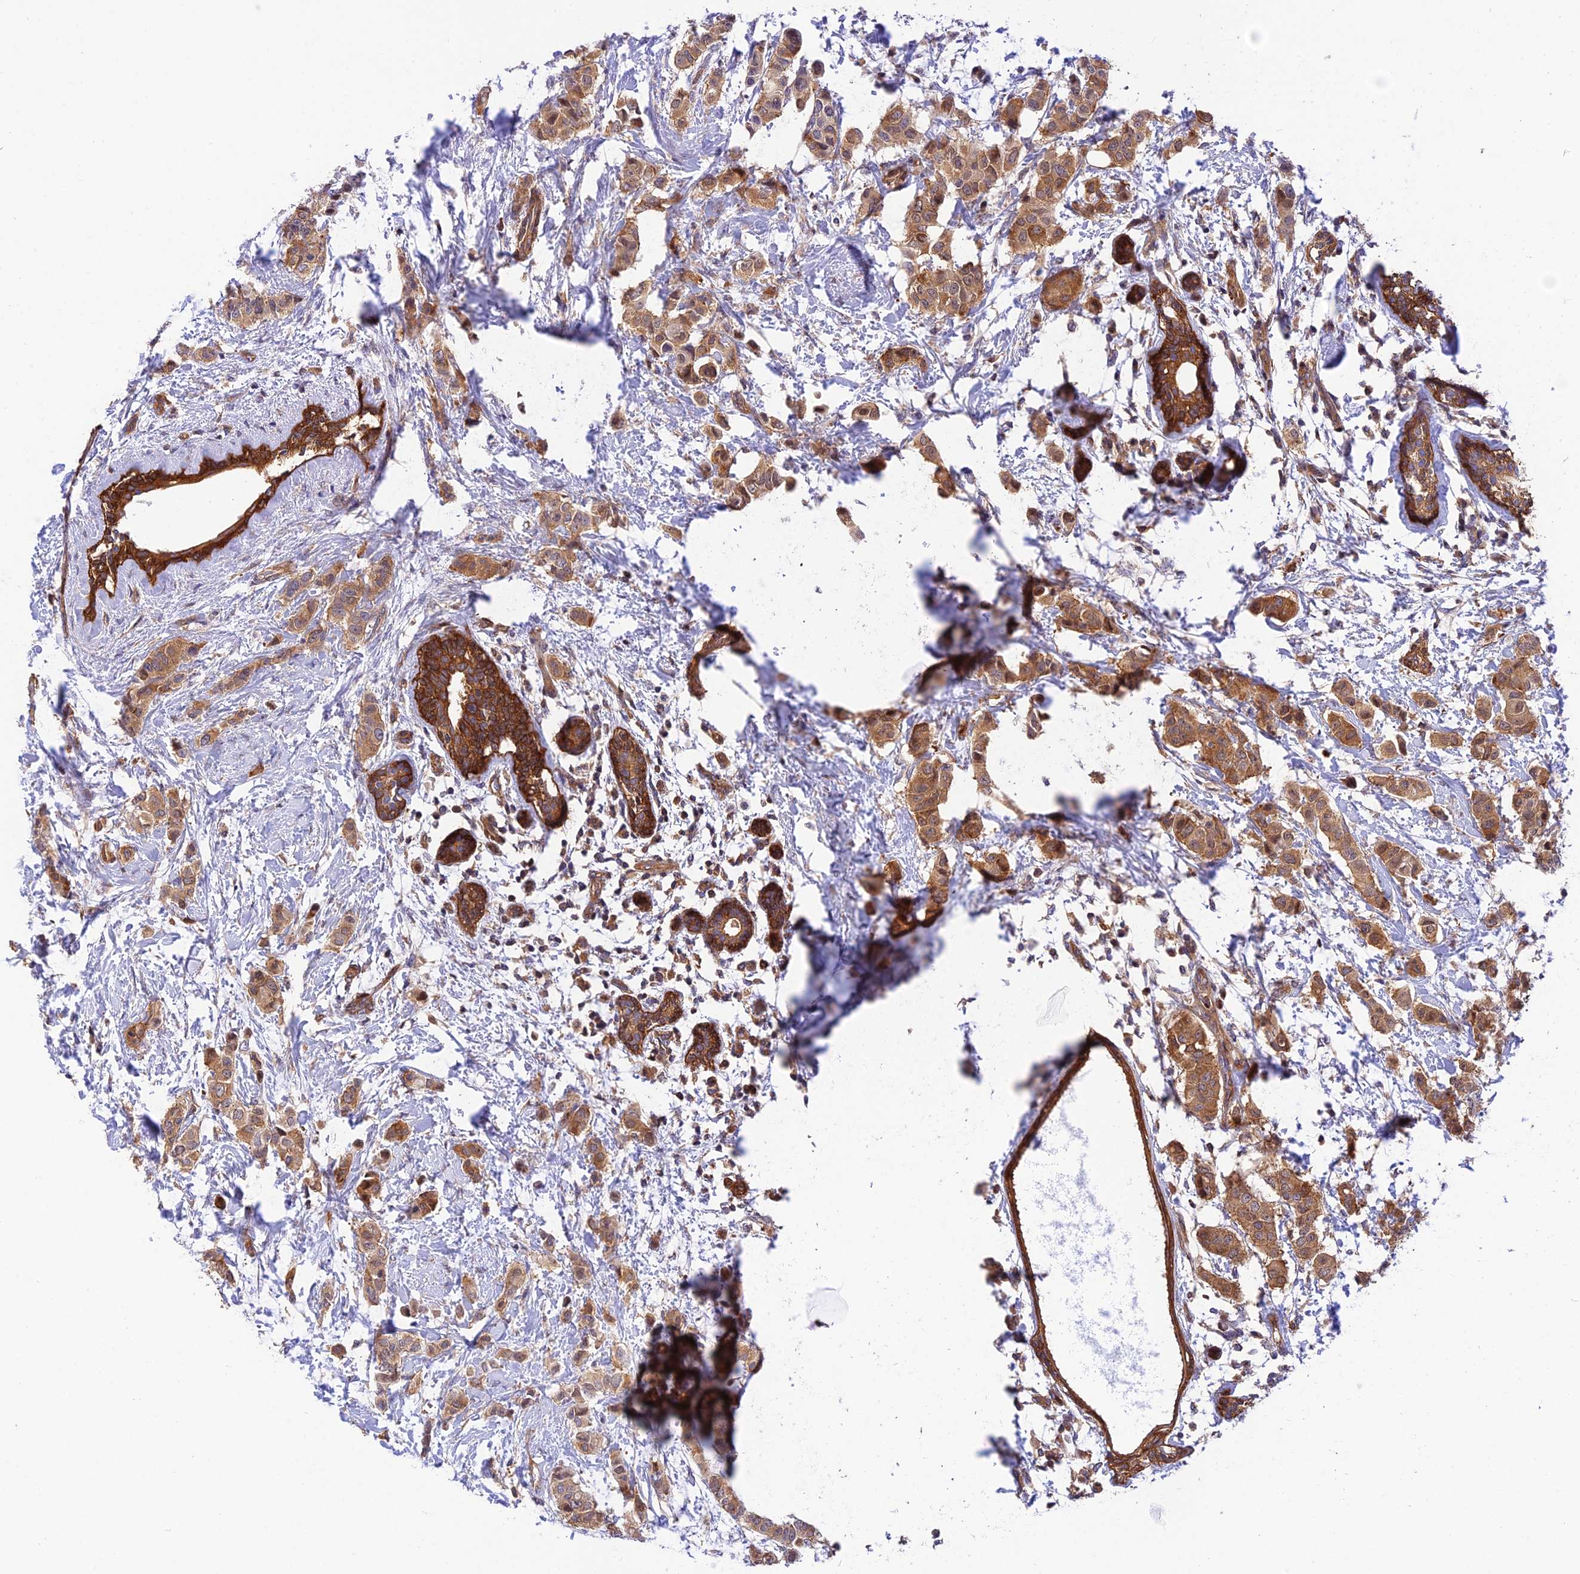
{"staining": {"intensity": "strong", "quantity": ">75%", "location": "cytoplasmic/membranous"}, "tissue": "breast cancer", "cell_type": "Tumor cells", "image_type": "cancer", "snomed": [{"axis": "morphology", "description": "Duct carcinoma"}, {"axis": "topography", "description": "Breast"}], "caption": "Protein expression analysis of breast infiltrating ductal carcinoma reveals strong cytoplasmic/membranous positivity in approximately >75% of tumor cells.", "gene": "EVI5L", "patient": {"sex": "female", "age": 40}}